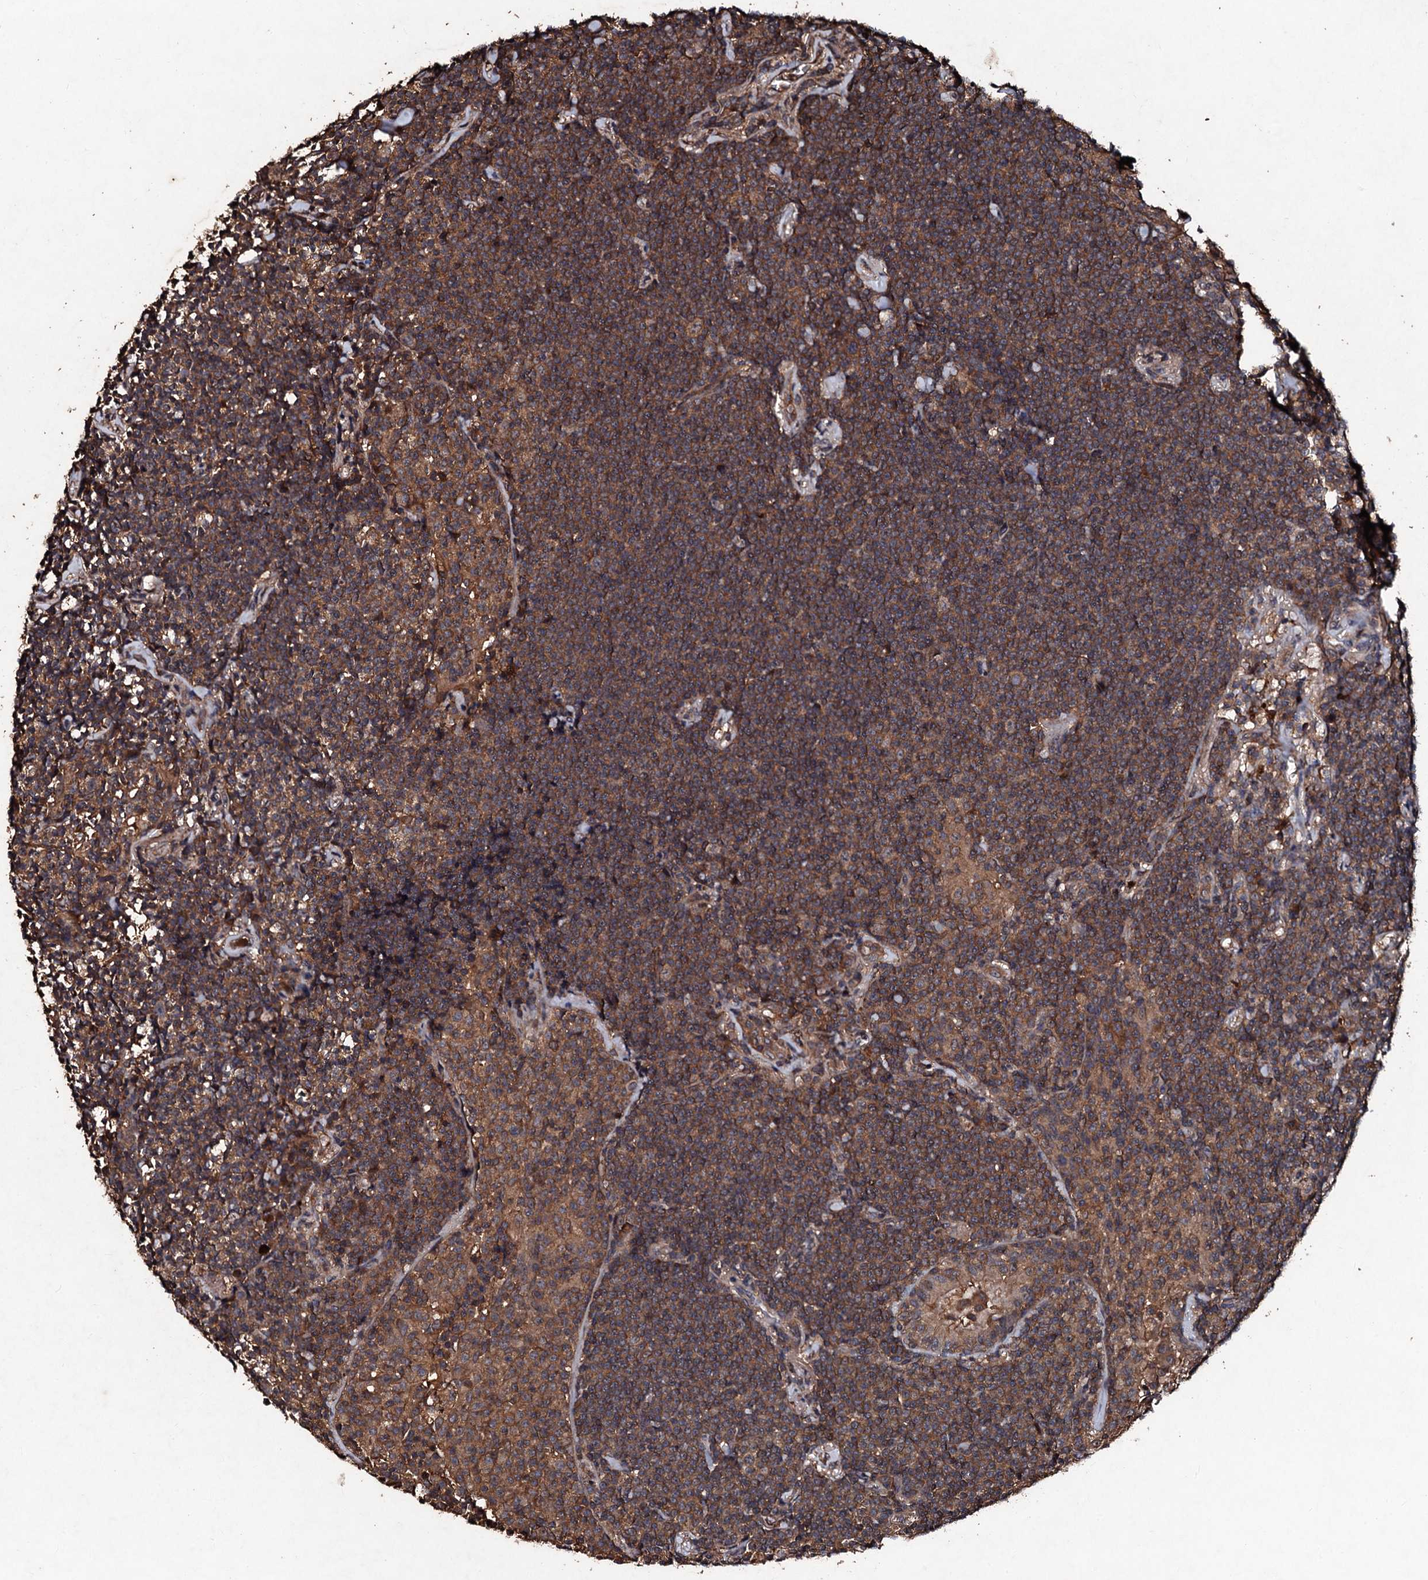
{"staining": {"intensity": "strong", "quantity": ">75%", "location": "cytoplasmic/membranous"}, "tissue": "lymphoma", "cell_type": "Tumor cells", "image_type": "cancer", "snomed": [{"axis": "morphology", "description": "Malignant lymphoma, non-Hodgkin's type, Low grade"}, {"axis": "topography", "description": "Lung"}], "caption": "This is an image of immunohistochemistry staining of lymphoma, which shows strong staining in the cytoplasmic/membranous of tumor cells.", "gene": "KERA", "patient": {"sex": "female", "age": 71}}